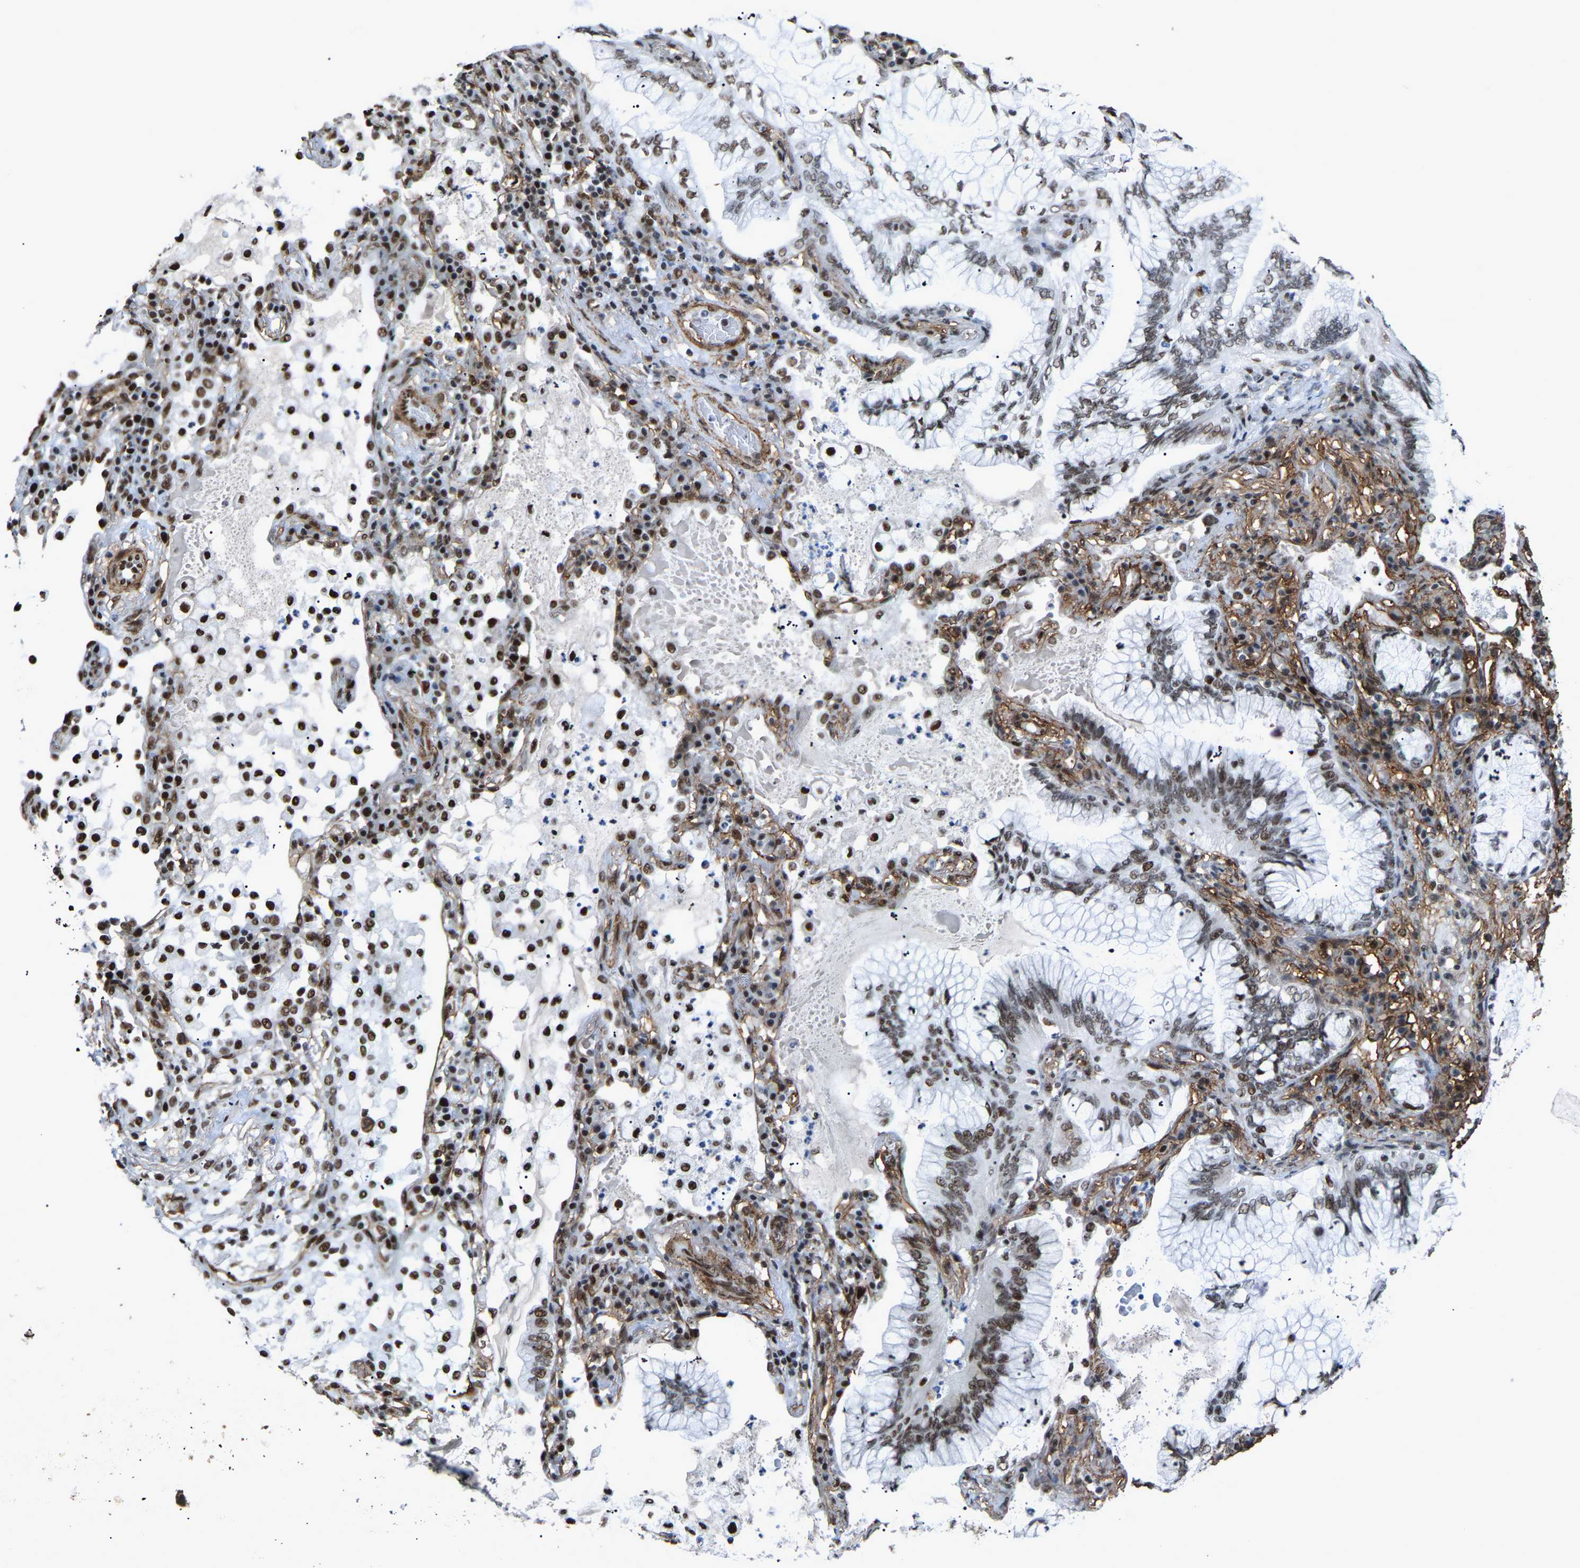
{"staining": {"intensity": "weak", "quantity": ">75%", "location": "nuclear"}, "tissue": "lung cancer", "cell_type": "Tumor cells", "image_type": "cancer", "snomed": [{"axis": "morphology", "description": "Adenocarcinoma, NOS"}, {"axis": "topography", "description": "Lung"}], "caption": "The photomicrograph reveals immunohistochemical staining of adenocarcinoma (lung). There is weak nuclear staining is present in approximately >75% of tumor cells.", "gene": "DDX5", "patient": {"sex": "female", "age": 70}}